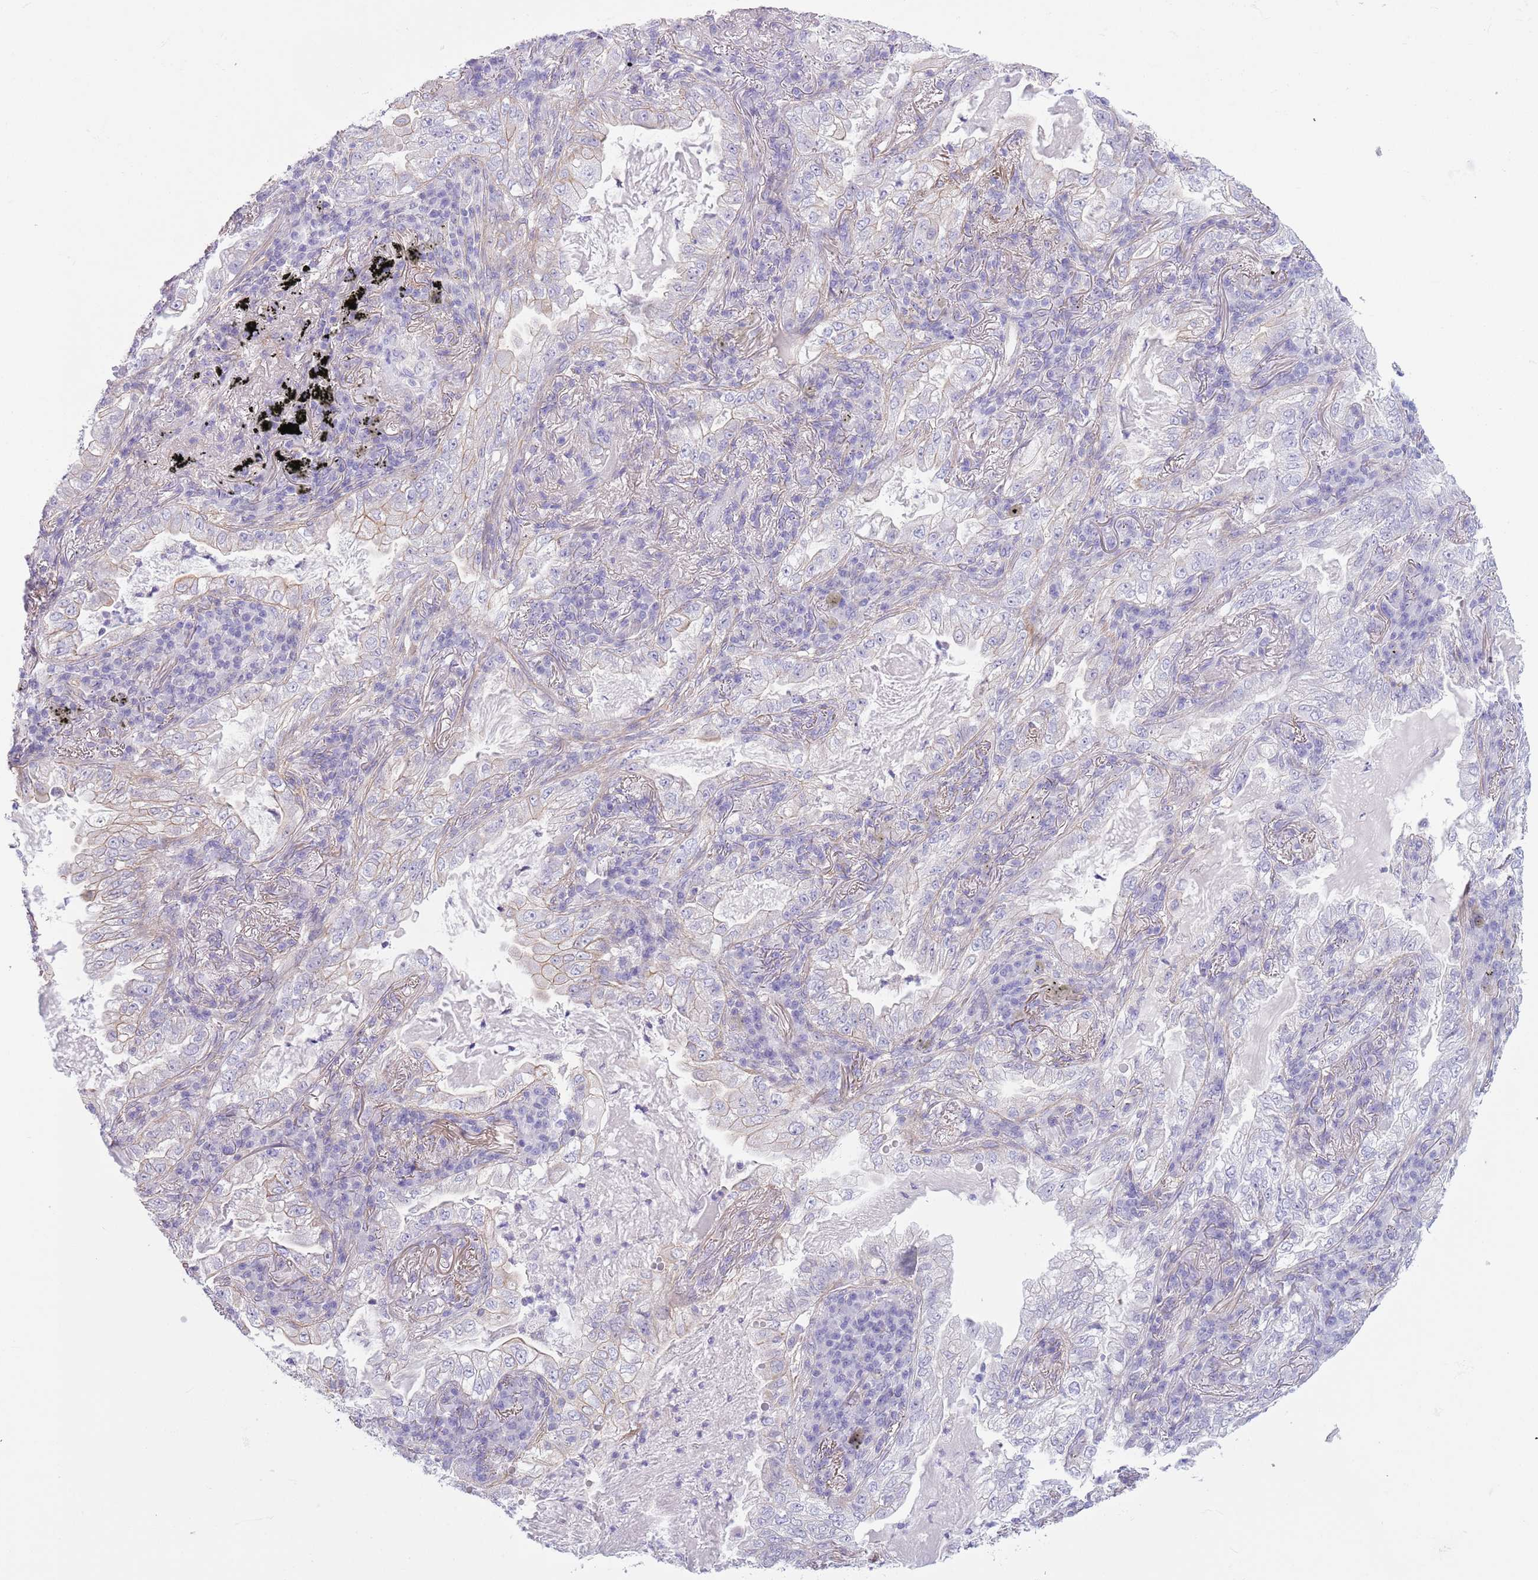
{"staining": {"intensity": "negative", "quantity": "none", "location": "none"}, "tissue": "lung cancer", "cell_type": "Tumor cells", "image_type": "cancer", "snomed": [{"axis": "morphology", "description": "Adenocarcinoma, NOS"}, {"axis": "topography", "description": "Lung"}], "caption": "Immunohistochemistry histopathology image of neoplastic tissue: lung cancer (adenocarcinoma) stained with DAB reveals no significant protein expression in tumor cells.", "gene": "RBP3", "patient": {"sex": "female", "age": 73}}